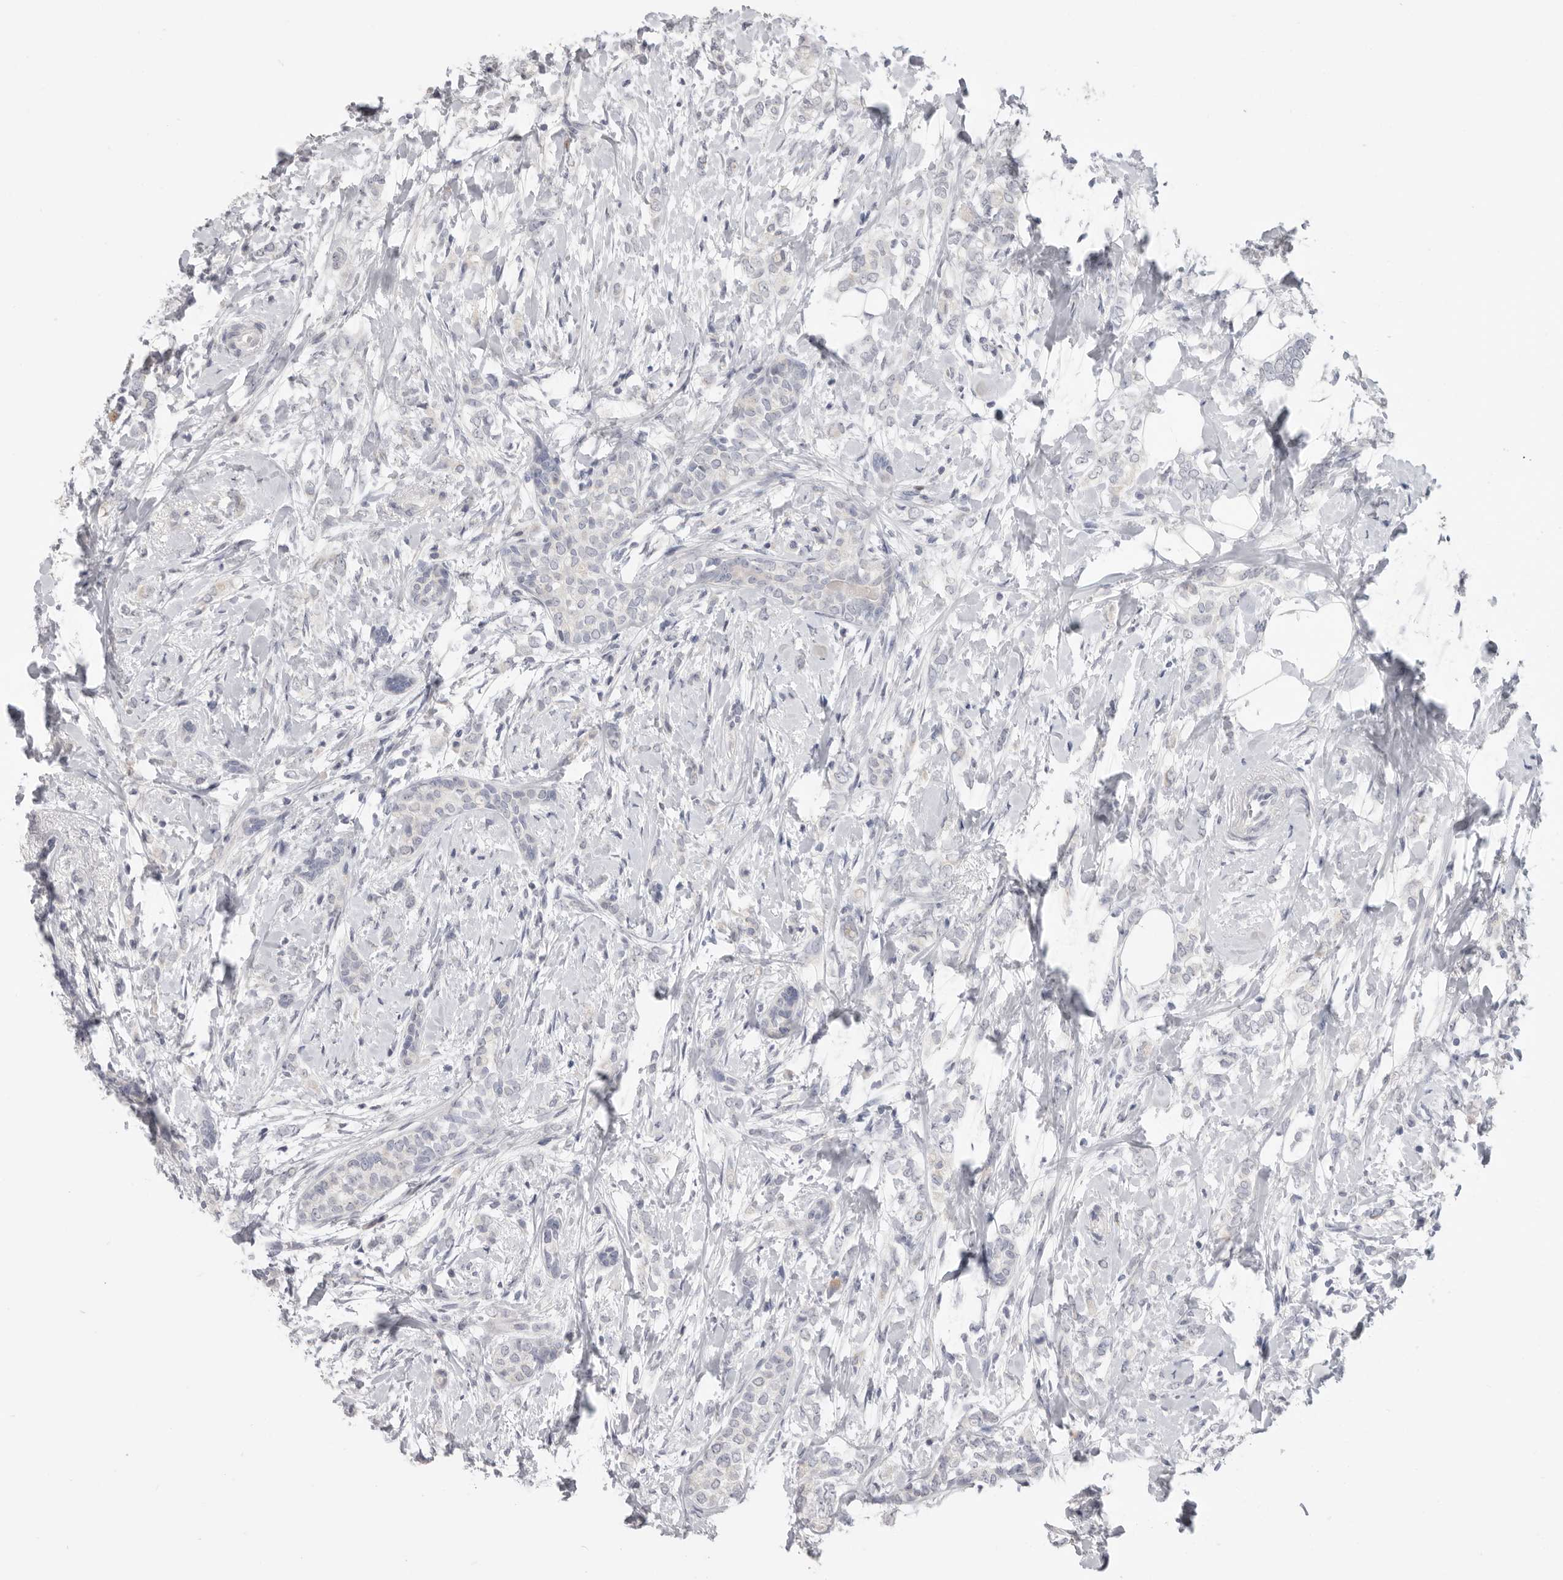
{"staining": {"intensity": "negative", "quantity": "none", "location": "none"}, "tissue": "breast cancer", "cell_type": "Tumor cells", "image_type": "cancer", "snomed": [{"axis": "morphology", "description": "Normal tissue, NOS"}, {"axis": "morphology", "description": "Lobular carcinoma"}, {"axis": "topography", "description": "Breast"}], "caption": "Protein analysis of lobular carcinoma (breast) reveals no significant staining in tumor cells.", "gene": "XIRP1", "patient": {"sex": "female", "age": 47}}